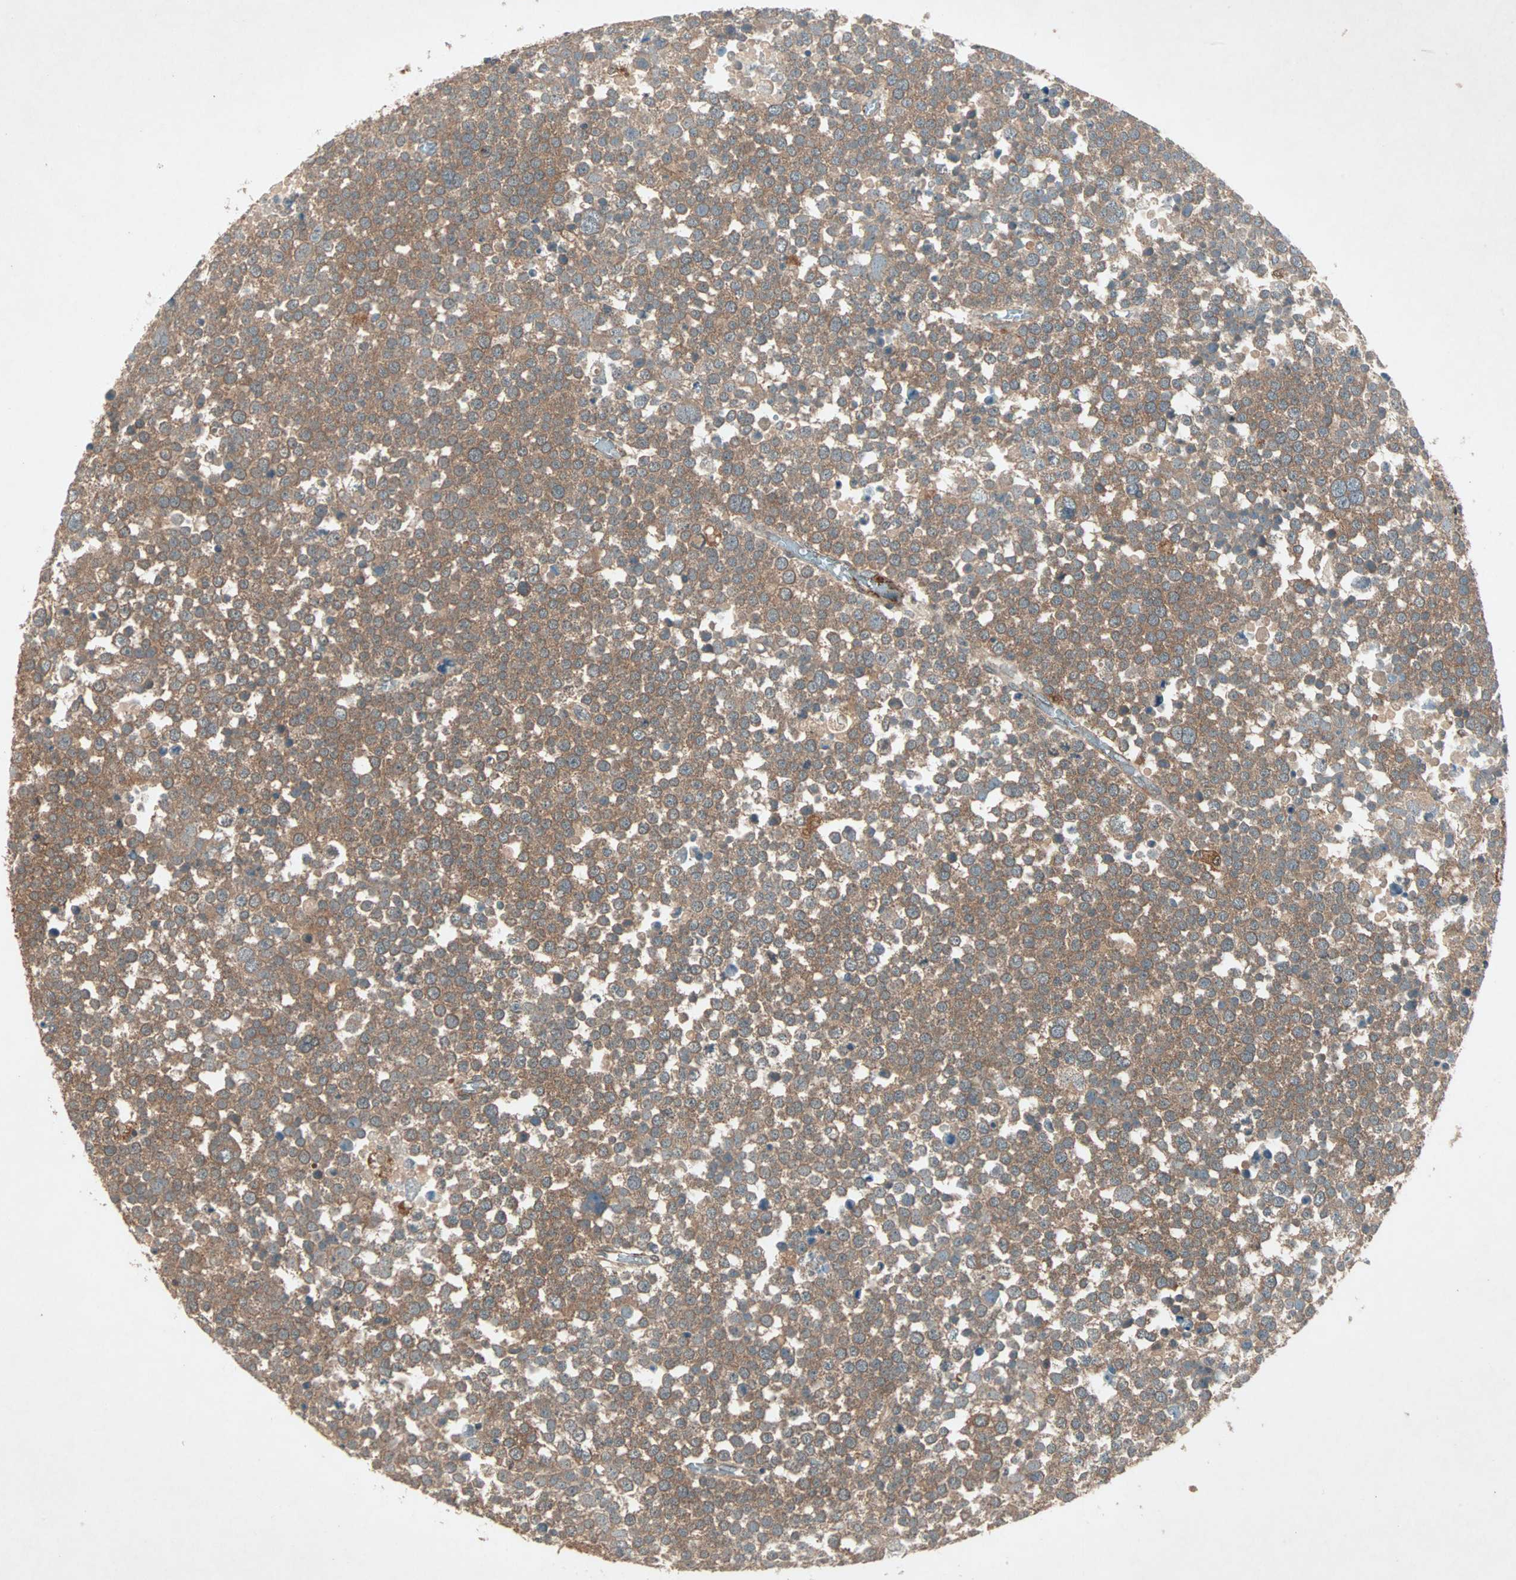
{"staining": {"intensity": "moderate", "quantity": ">75%", "location": "cytoplasmic/membranous"}, "tissue": "testis cancer", "cell_type": "Tumor cells", "image_type": "cancer", "snomed": [{"axis": "morphology", "description": "Seminoma, NOS"}, {"axis": "topography", "description": "Testis"}], "caption": "Testis seminoma tissue displays moderate cytoplasmic/membranous positivity in approximately >75% of tumor cells", "gene": "SDSL", "patient": {"sex": "male", "age": 71}}